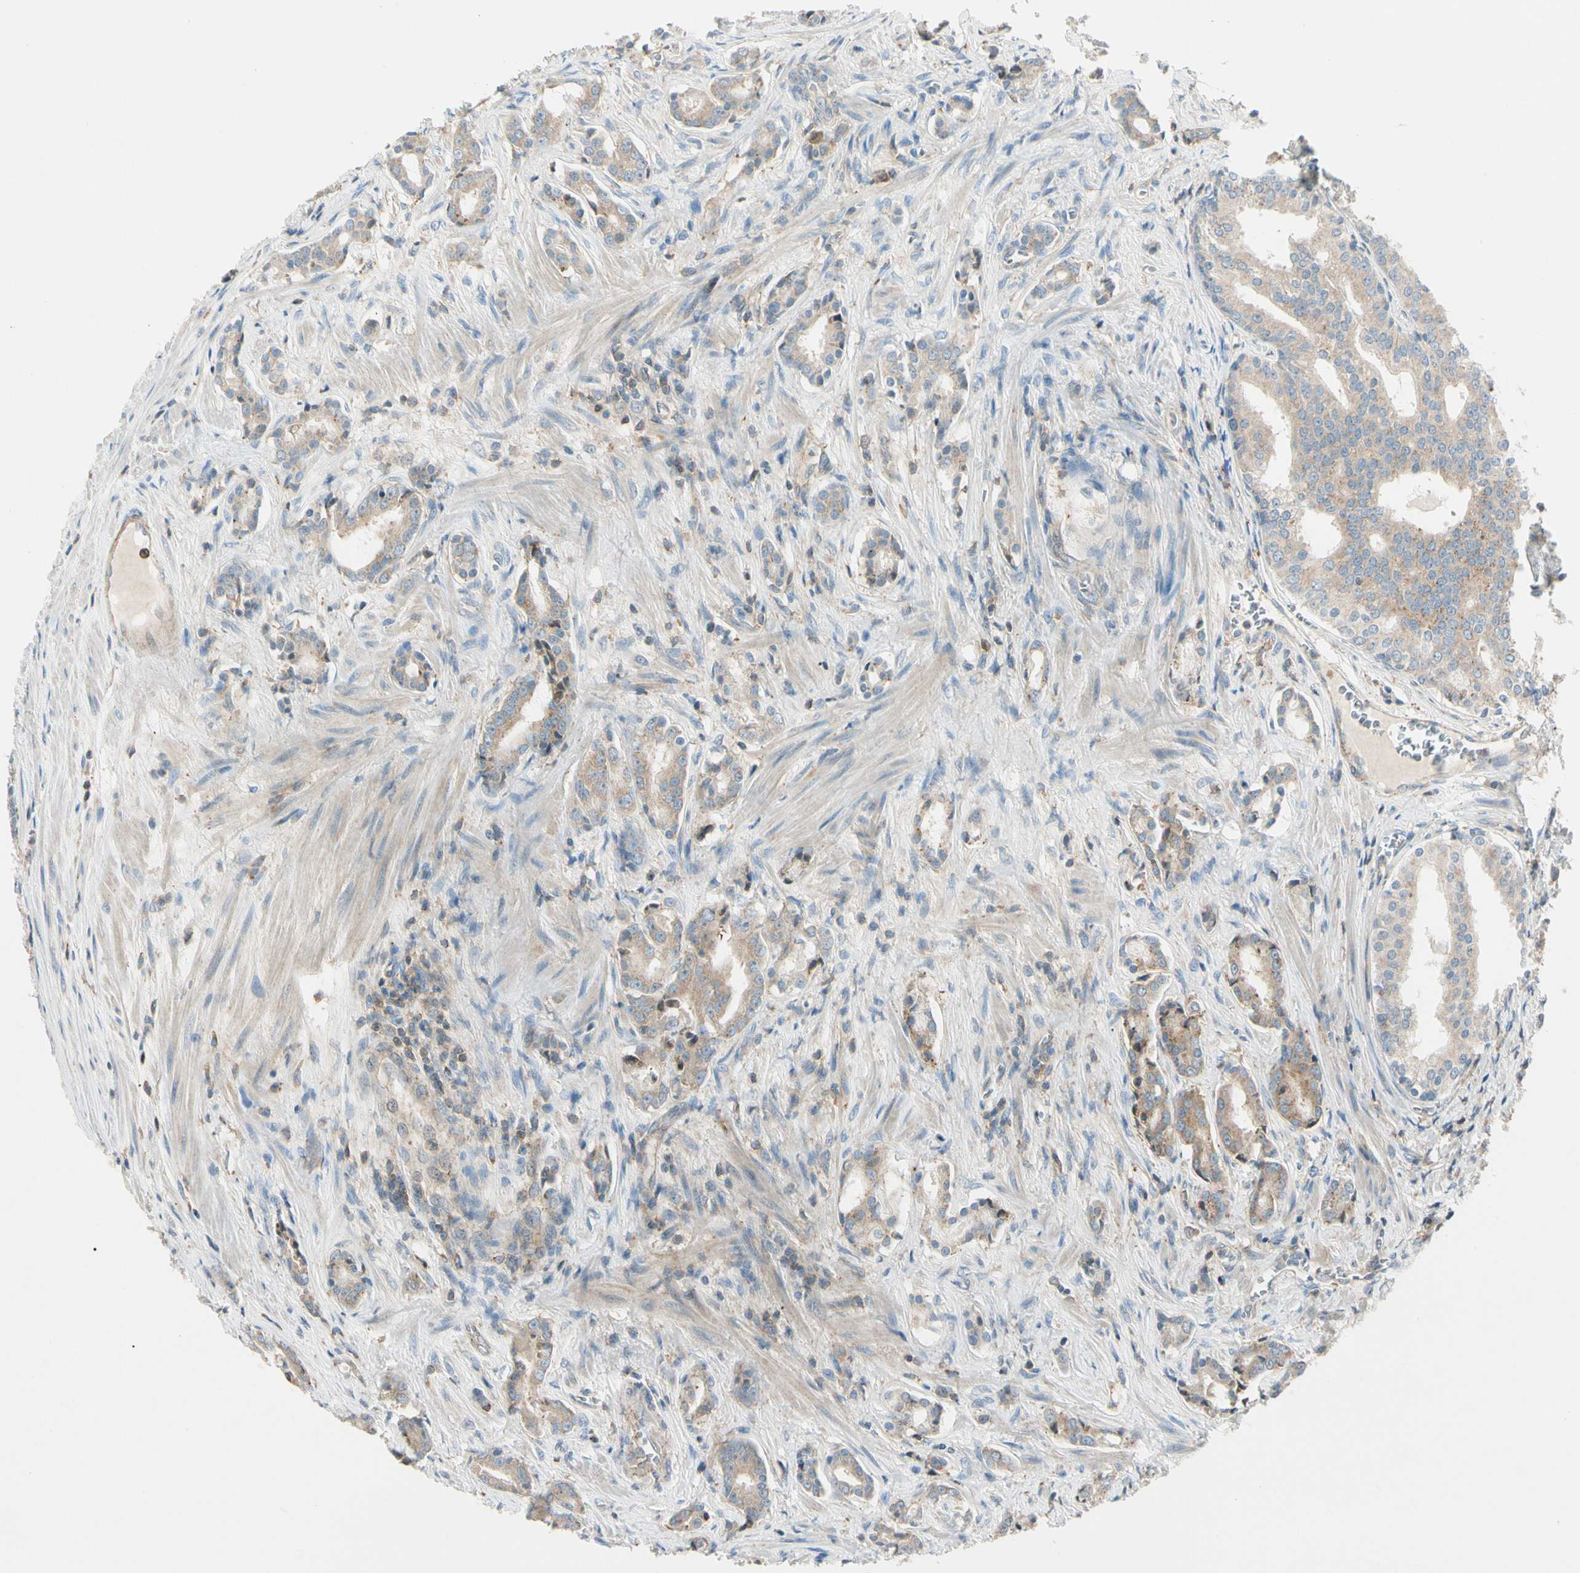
{"staining": {"intensity": "weak", "quantity": ">75%", "location": "cytoplasmic/membranous"}, "tissue": "prostate cancer", "cell_type": "Tumor cells", "image_type": "cancer", "snomed": [{"axis": "morphology", "description": "Adenocarcinoma, Low grade"}, {"axis": "topography", "description": "Prostate"}], "caption": "A histopathology image showing weak cytoplasmic/membranous staining in about >75% of tumor cells in prostate adenocarcinoma (low-grade), as visualized by brown immunohistochemical staining.", "gene": "CDH6", "patient": {"sex": "male", "age": 58}}